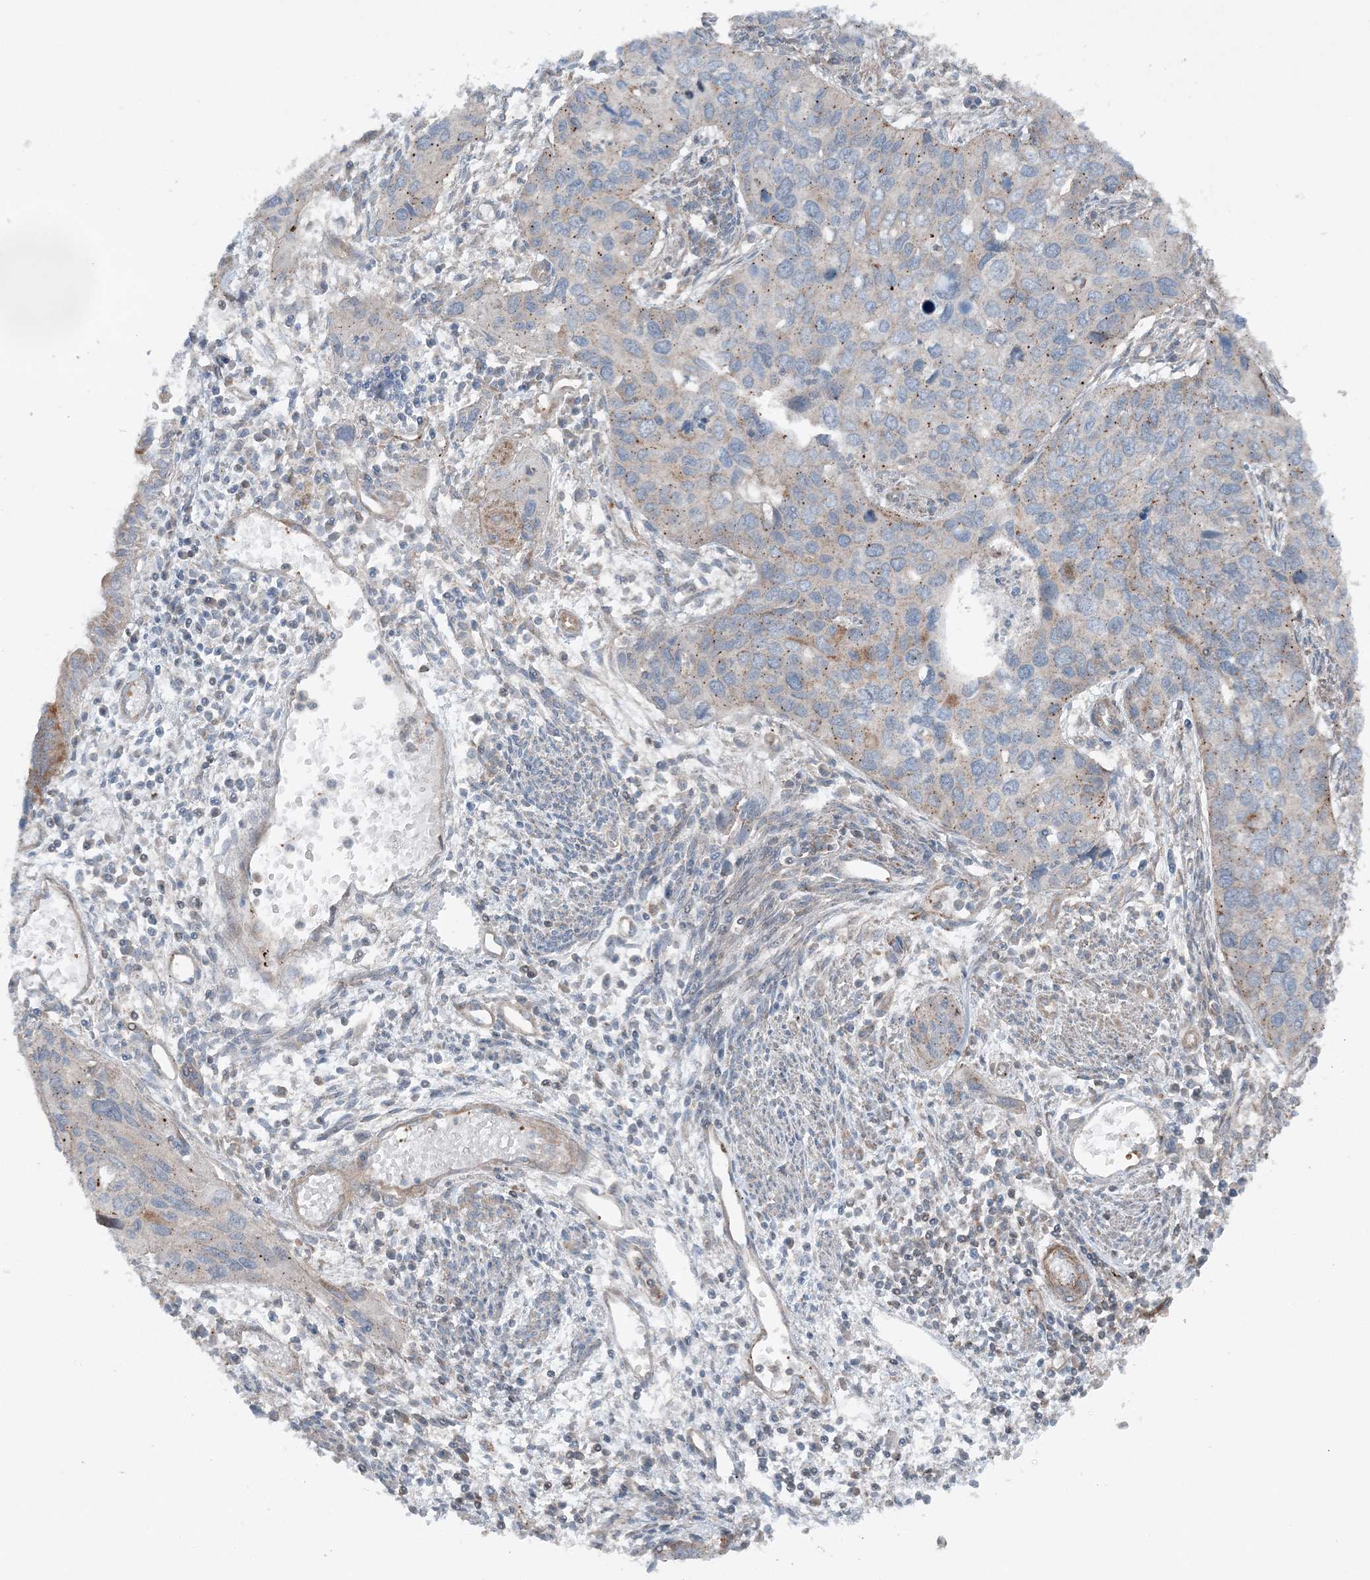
{"staining": {"intensity": "weak", "quantity": "25%-75%", "location": "cytoplasmic/membranous"}, "tissue": "cervical cancer", "cell_type": "Tumor cells", "image_type": "cancer", "snomed": [{"axis": "morphology", "description": "Squamous cell carcinoma, NOS"}, {"axis": "topography", "description": "Cervix"}], "caption": "Immunohistochemistry (IHC) (DAB (3,3'-diaminobenzidine)) staining of cervical cancer exhibits weak cytoplasmic/membranous protein positivity in about 25%-75% of tumor cells.", "gene": "KY", "patient": {"sex": "female", "age": 55}}